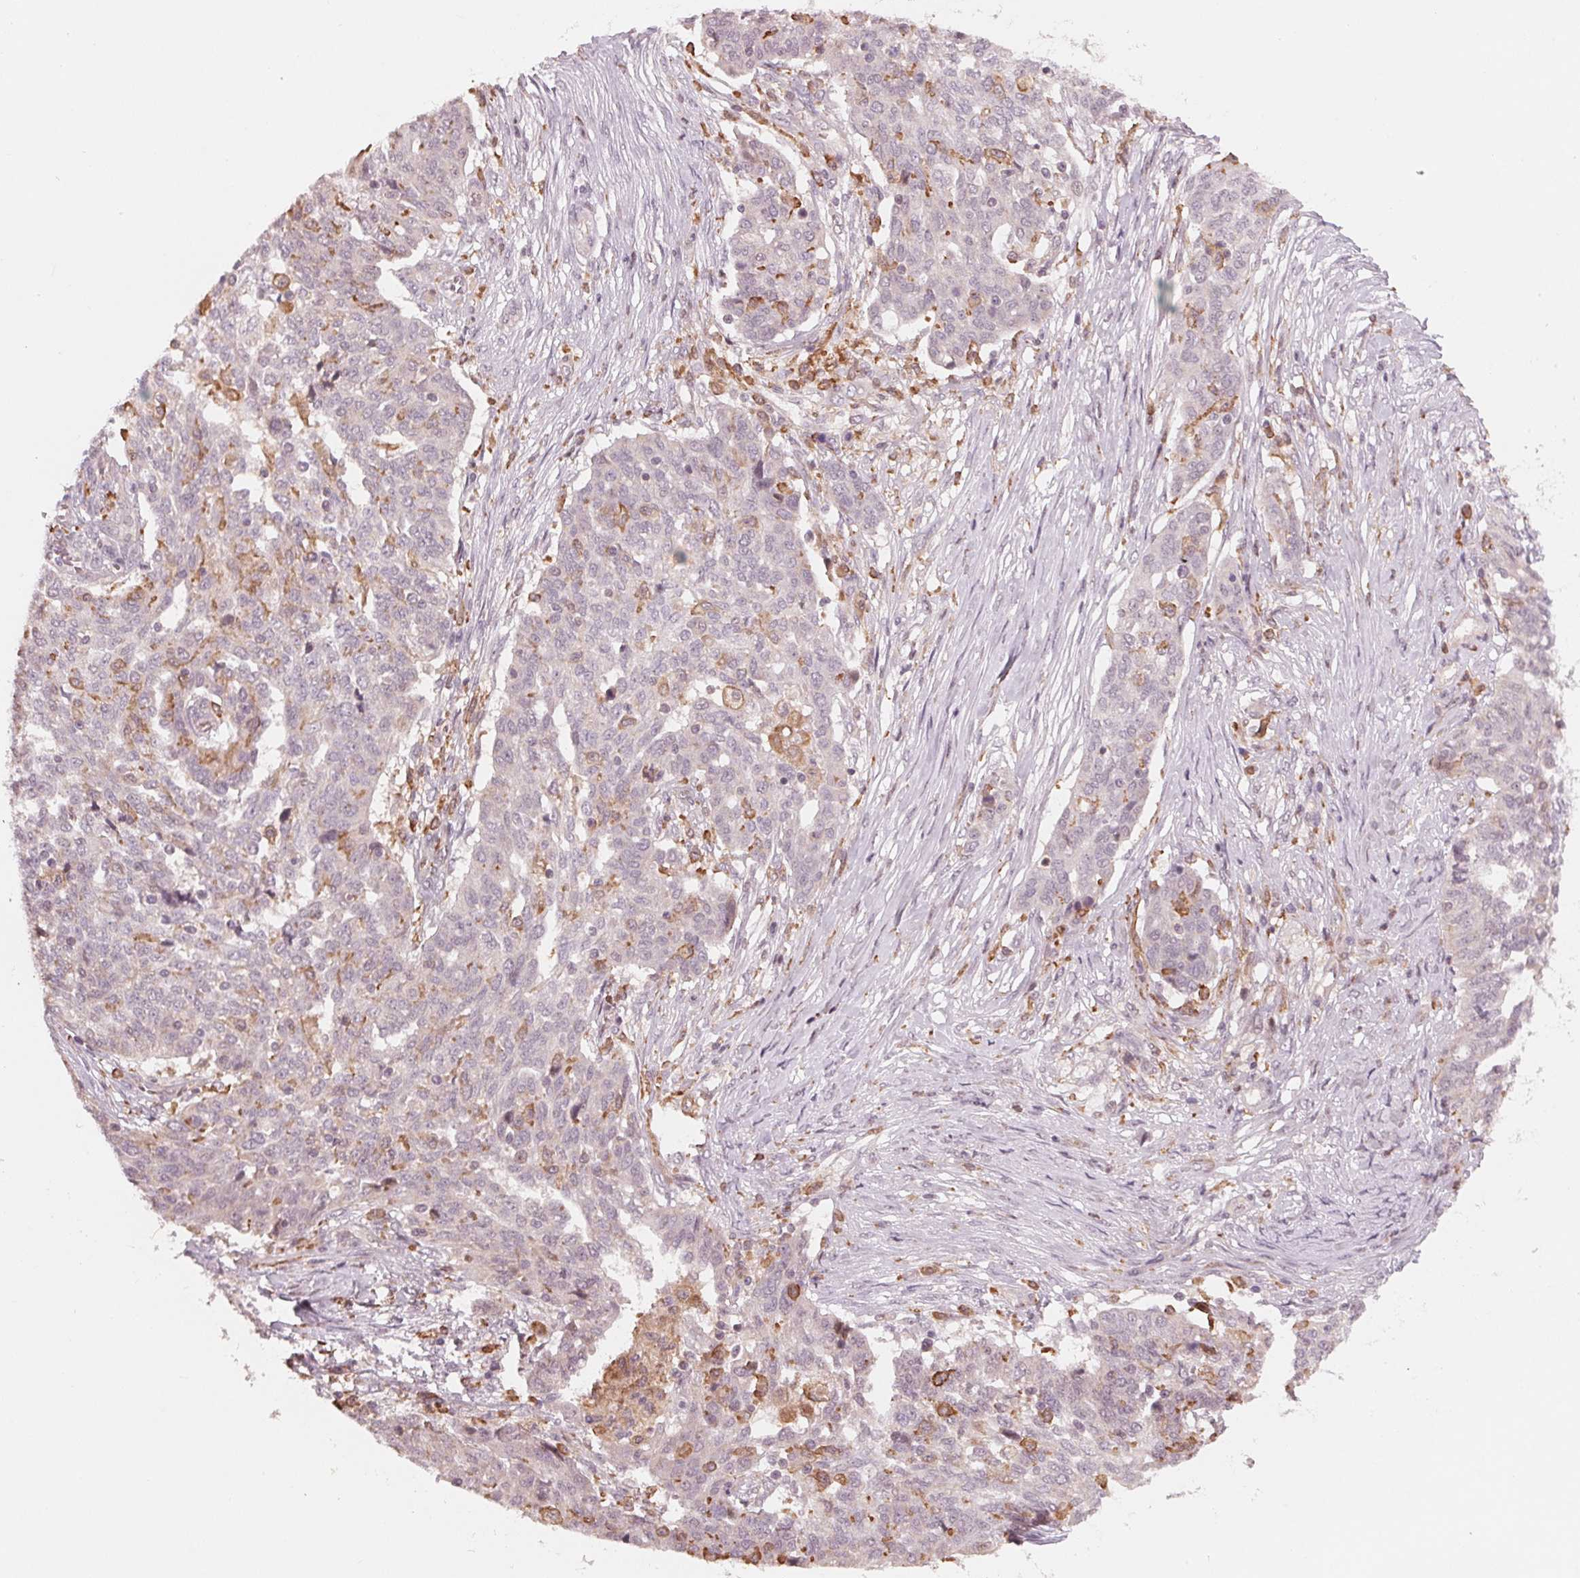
{"staining": {"intensity": "negative", "quantity": "none", "location": "none"}, "tissue": "ovarian cancer", "cell_type": "Tumor cells", "image_type": "cancer", "snomed": [{"axis": "morphology", "description": "Cystadenocarcinoma, serous, NOS"}, {"axis": "topography", "description": "Ovary"}], "caption": "Photomicrograph shows no protein staining in tumor cells of ovarian serous cystadenocarcinoma tissue.", "gene": "IL9R", "patient": {"sex": "female", "age": 67}}